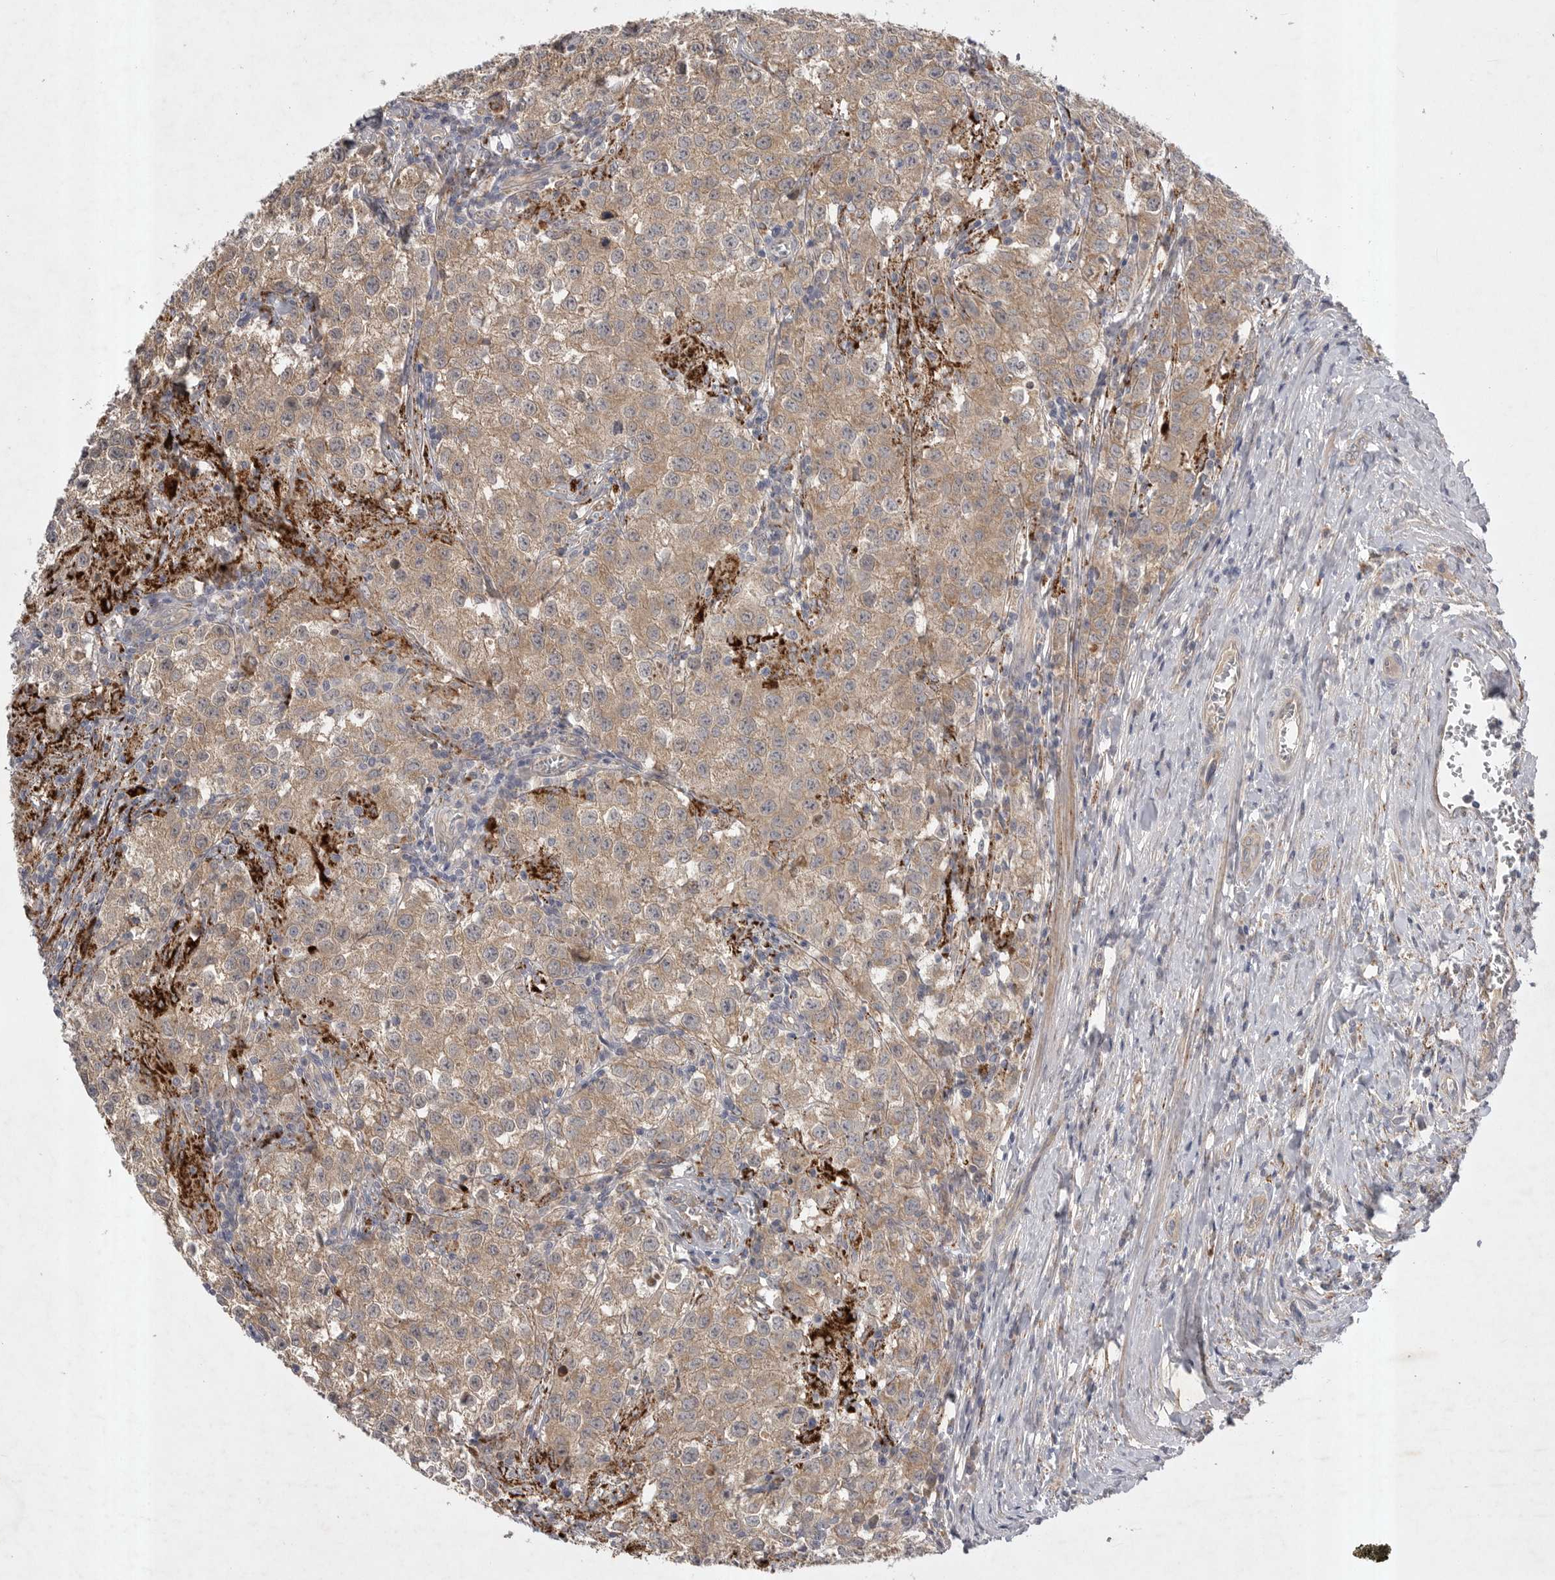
{"staining": {"intensity": "moderate", "quantity": ">75%", "location": "cytoplasmic/membranous"}, "tissue": "testis cancer", "cell_type": "Tumor cells", "image_type": "cancer", "snomed": [{"axis": "morphology", "description": "Seminoma, NOS"}, {"axis": "morphology", "description": "Carcinoma, Embryonal, NOS"}, {"axis": "topography", "description": "Testis"}], "caption": "Immunohistochemical staining of human embryonal carcinoma (testis) reveals medium levels of moderate cytoplasmic/membranous protein staining in approximately >75% of tumor cells.", "gene": "DHDDS", "patient": {"sex": "male", "age": 43}}